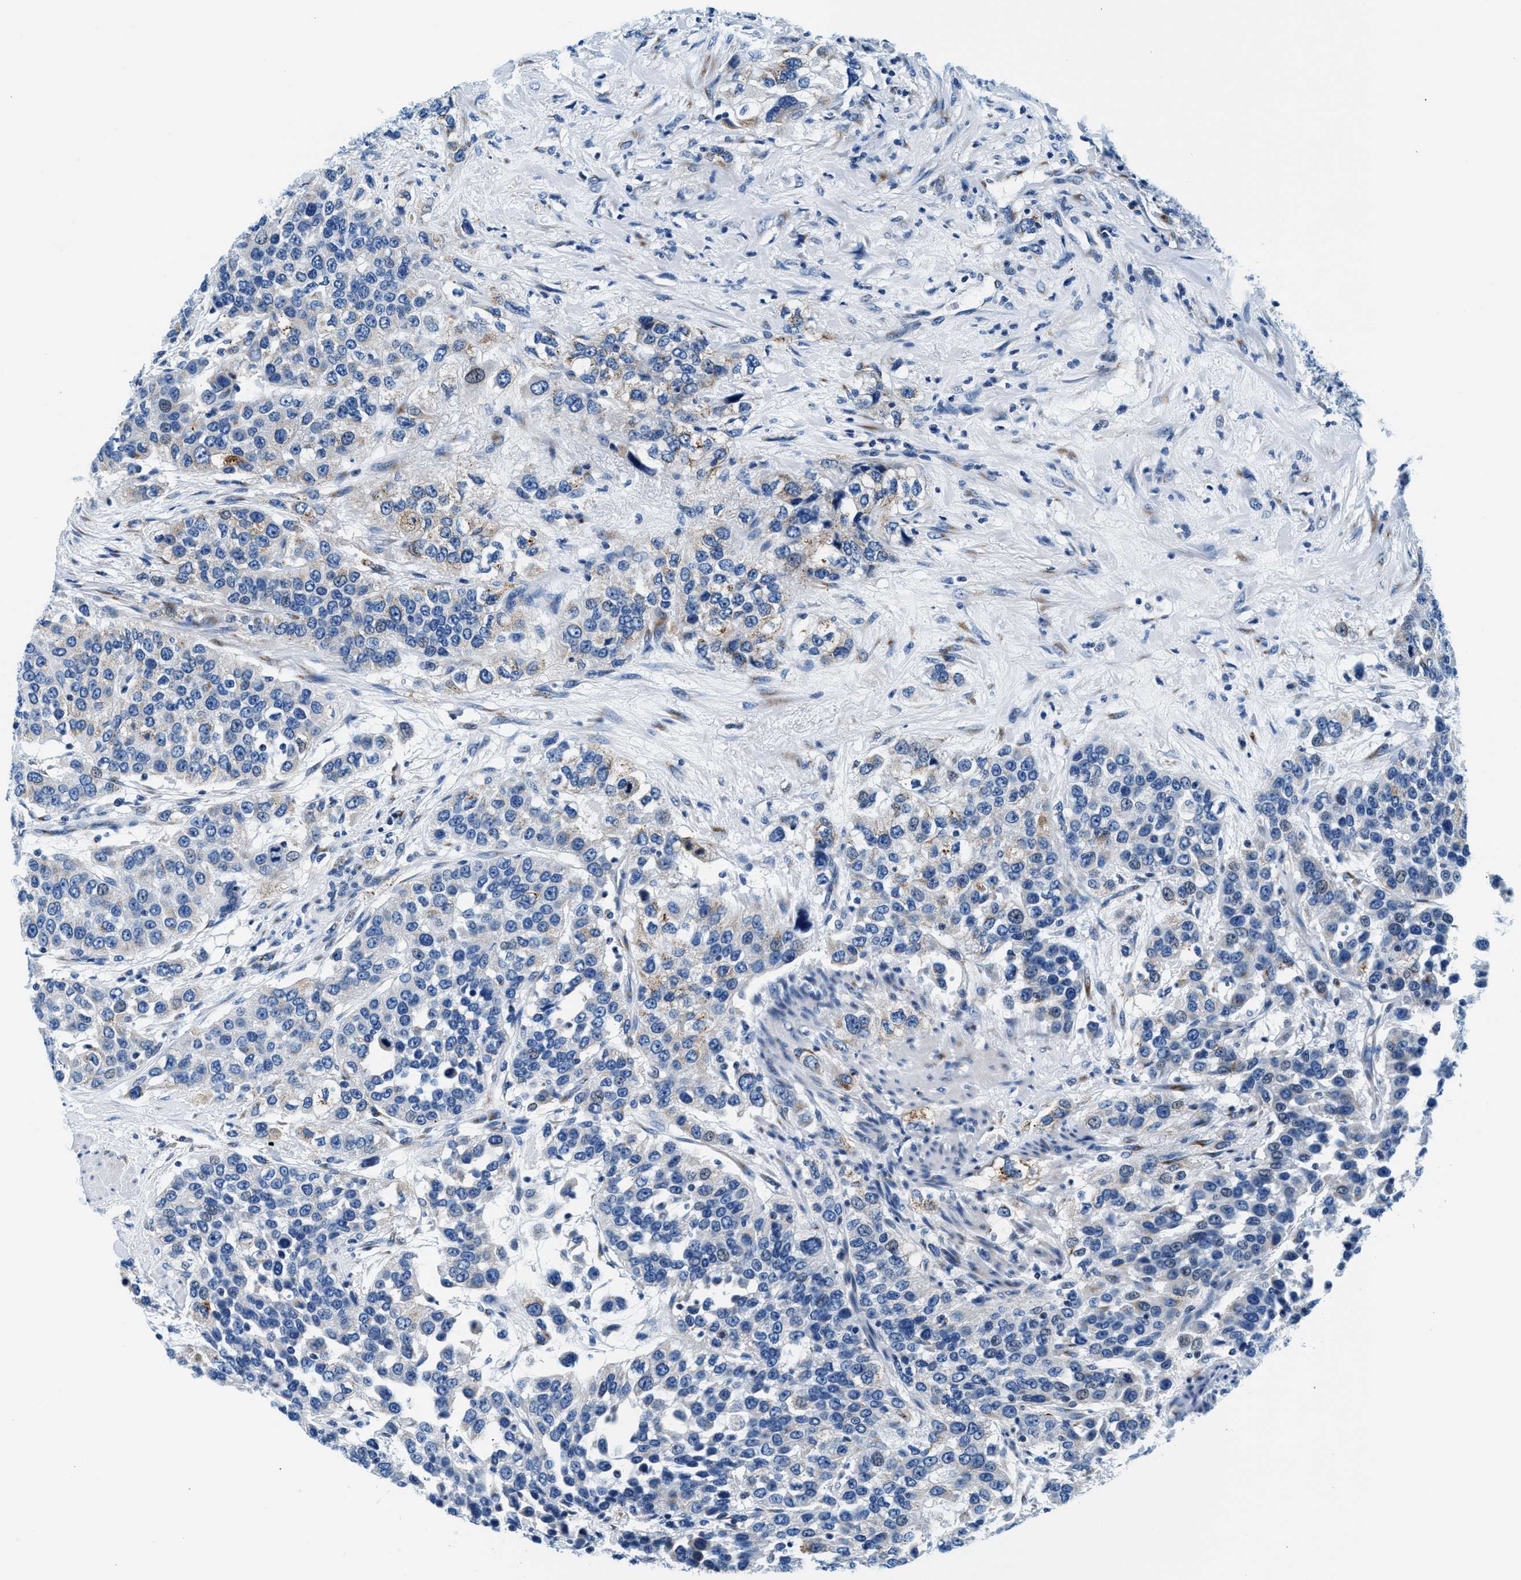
{"staining": {"intensity": "weak", "quantity": "<25%", "location": "cytoplasmic/membranous"}, "tissue": "urothelial cancer", "cell_type": "Tumor cells", "image_type": "cancer", "snomed": [{"axis": "morphology", "description": "Urothelial carcinoma, High grade"}, {"axis": "topography", "description": "Urinary bladder"}], "caption": "The image demonstrates no staining of tumor cells in urothelial carcinoma (high-grade).", "gene": "VPS53", "patient": {"sex": "female", "age": 80}}